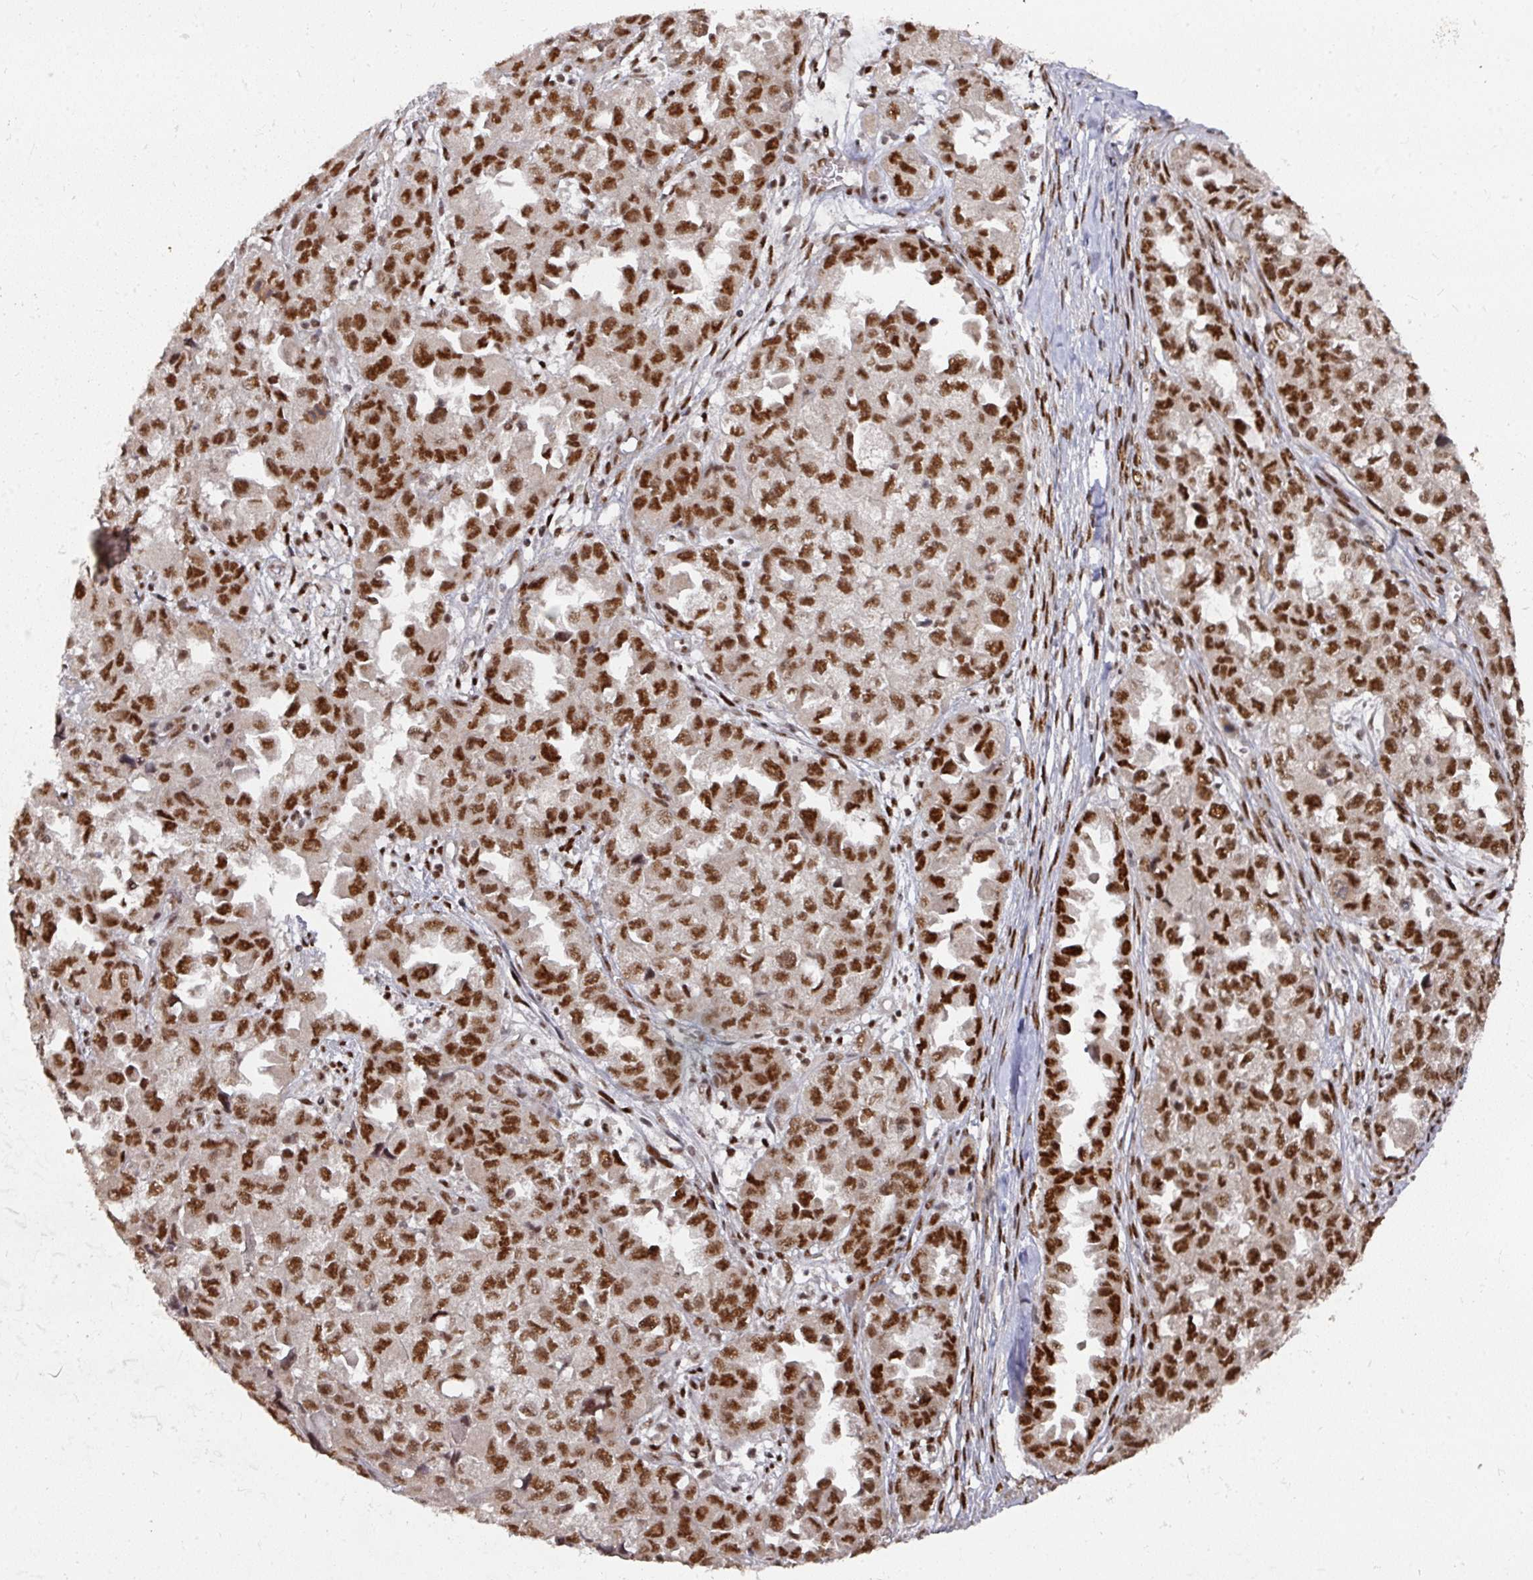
{"staining": {"intensity": "strong", "quantity": ">75%", "location": "nuclear"}, "tissue": "ovarian cancer", "cell_type": "Tumor cells", "image_type": "cancer", "snomed": [{"axis": "morphology", "description": "Cystadenocarcinoma, serous, NOS"}, {"axis": "topography", "description": "Ovary"}], "caption": "Serous cystadenocarcinoma (ovarian) stained for a protein displays strong nuclear positivity in tumor cells.", "gene": "MEPCE", "patient": {"sex": "female", "age": 84}}